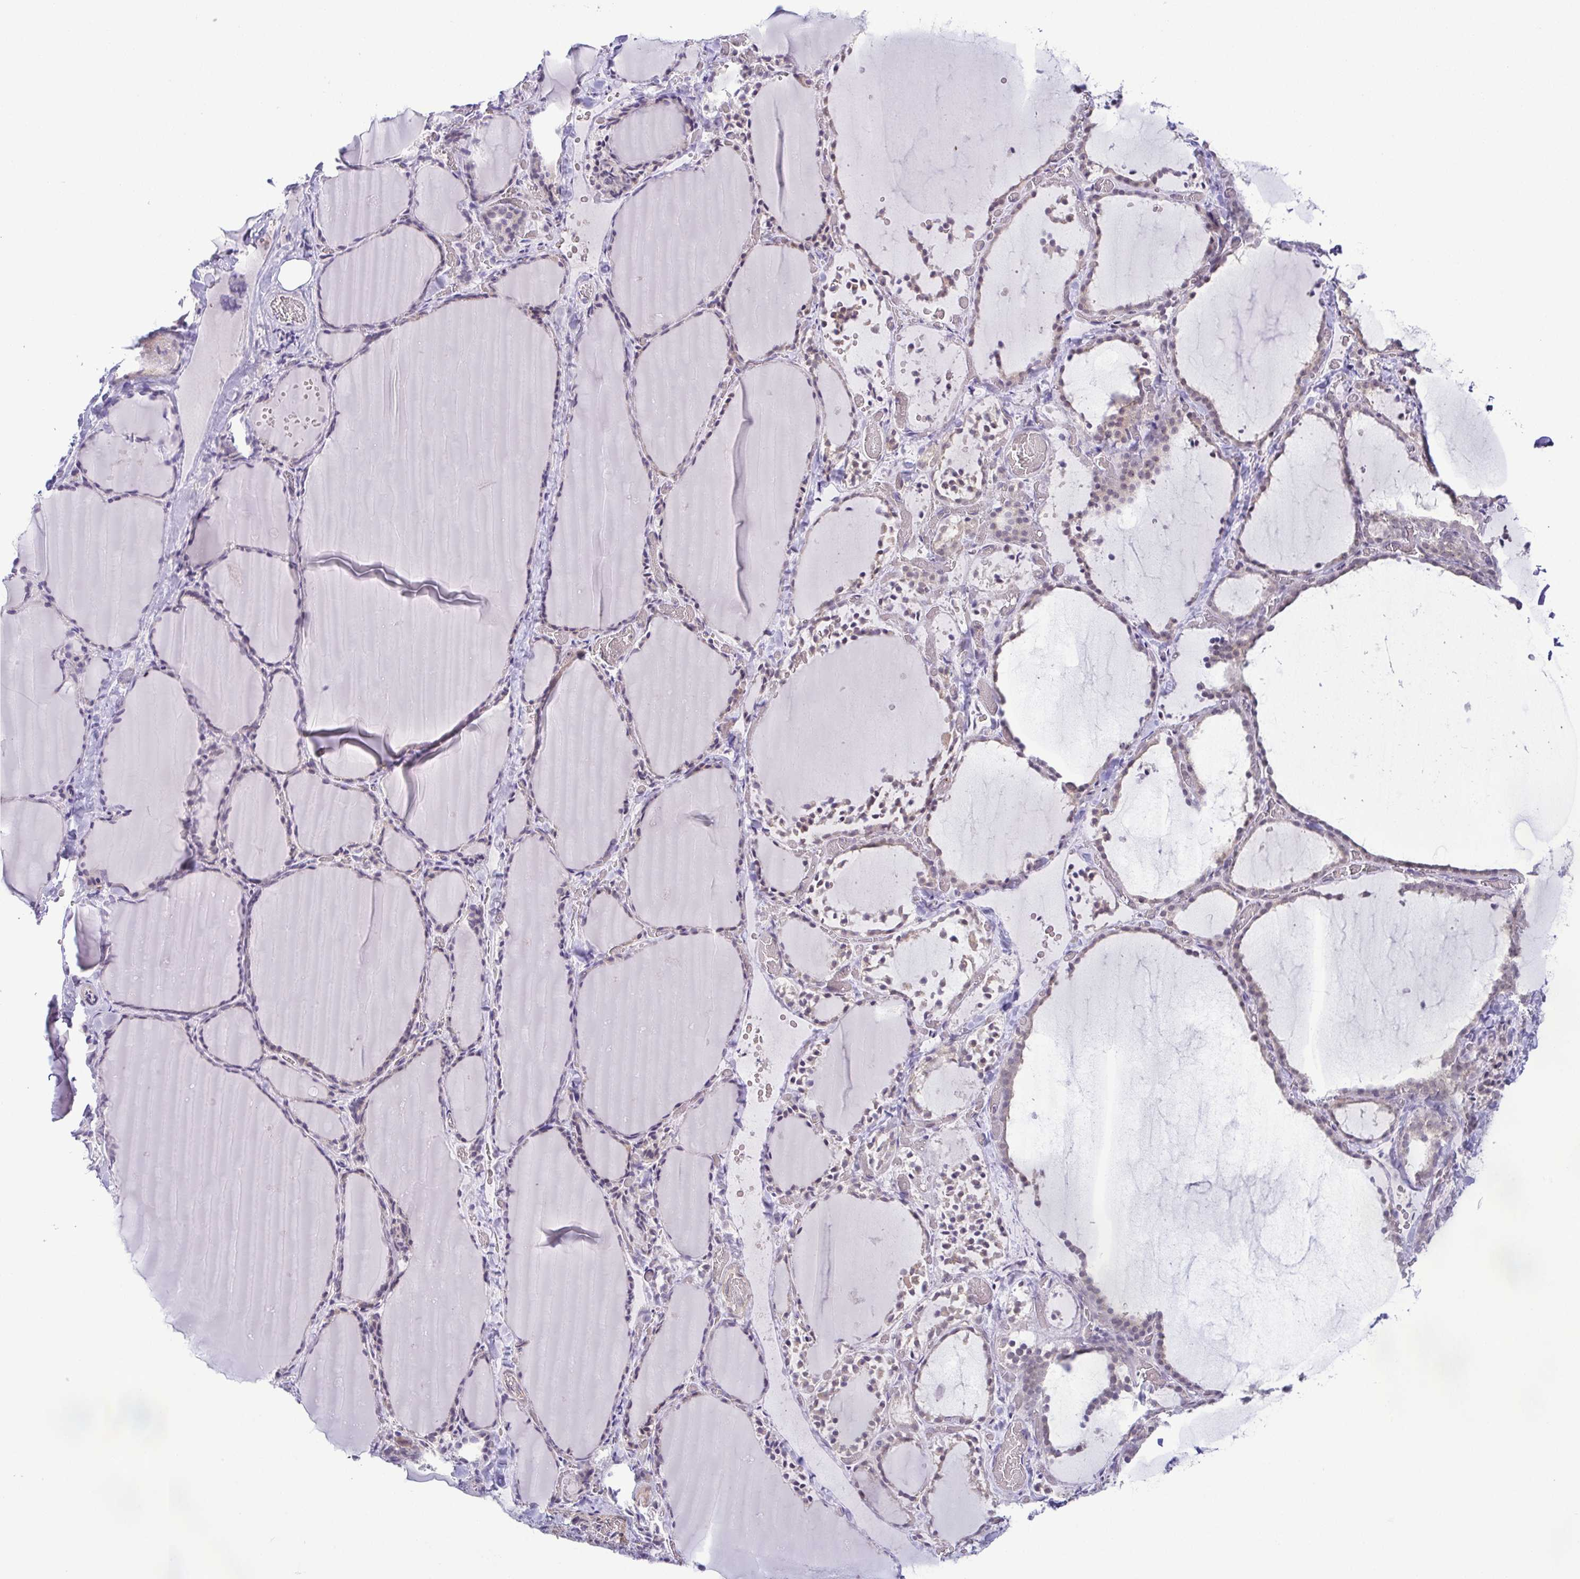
{"staining": {"intensity": "weak", "quantity": "<25%", "location": "nuclear"}, "tissue": "thyroid gland", "cell_type": "Glandular cells", "image_type": "normal", "snomed": [{"axis": "morphology", "description": "Normal tissue, NOS"}, {"axis": "topography", "description": "Thyroid gland"}], "caption": "A histopathology image of human thyroid gland is negative for staining in glandular cells. The staining was performed using DAB to visualize the protein expression in brown, while the nuclei were stained in blue with hematoxylin (Magnification: 20x).", "gene": "RSL24D1", "patient": {"sex": "female", "age": 22}}